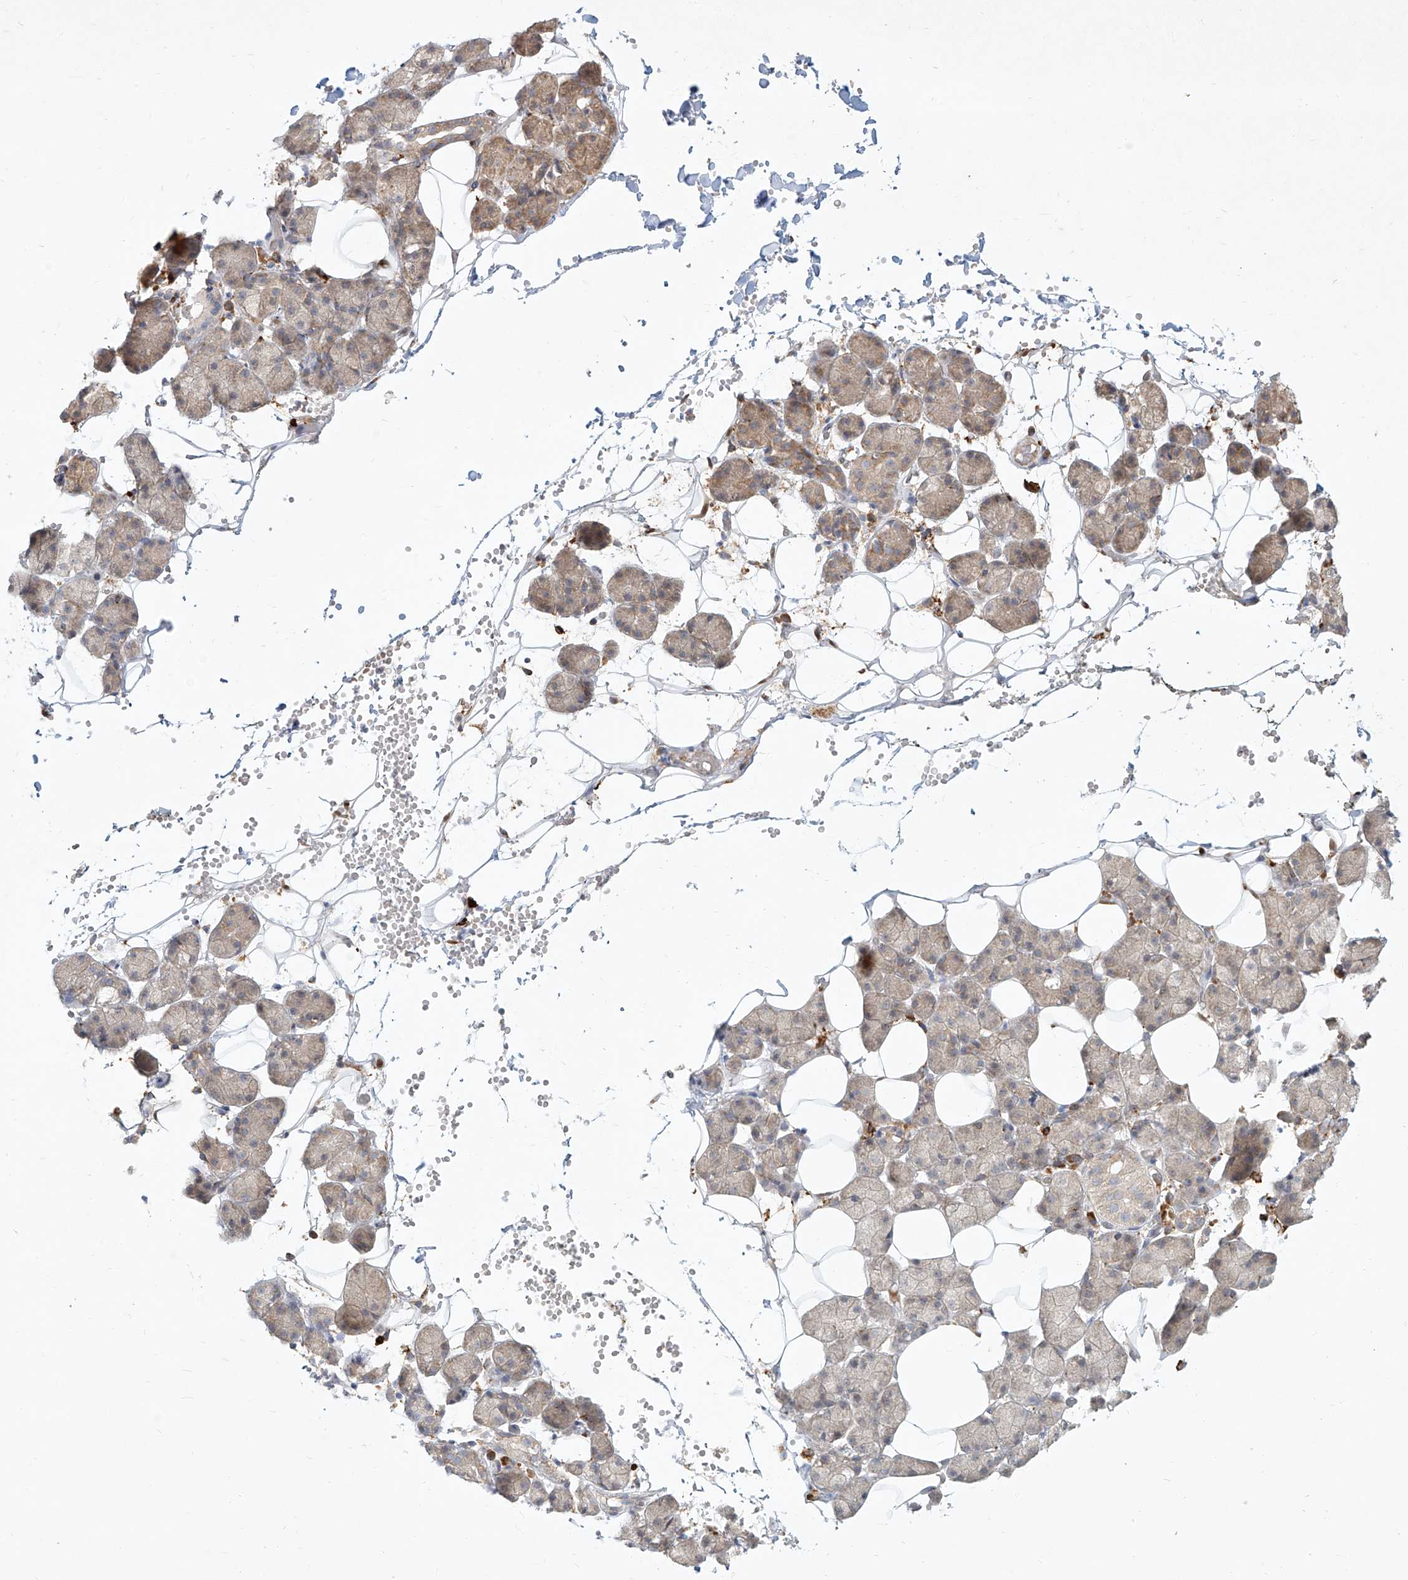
{"staining": {"intensity": "weak", "quantity": ">75%", "location": "cytoplasmic/membranous"}, "tissue": "salivary gland", "cell_type": "Glandular cells", "image_type": "normal", "snomed": [{"axis": "morphology", "description": "Normal tissue, NOS"}, {"axis": "topography", "description": "Salivary gland"}], "caption": "Immunohistochemical staining of benign human salivary gland exhibits low levels of weak cytoplasmic/membranous expression in about >75% of glandular cells. The protein is shown in brown color, while the nuclei are stained blue.", "gene": "CD209", "patient": {"sex": "female", "age": 33}}